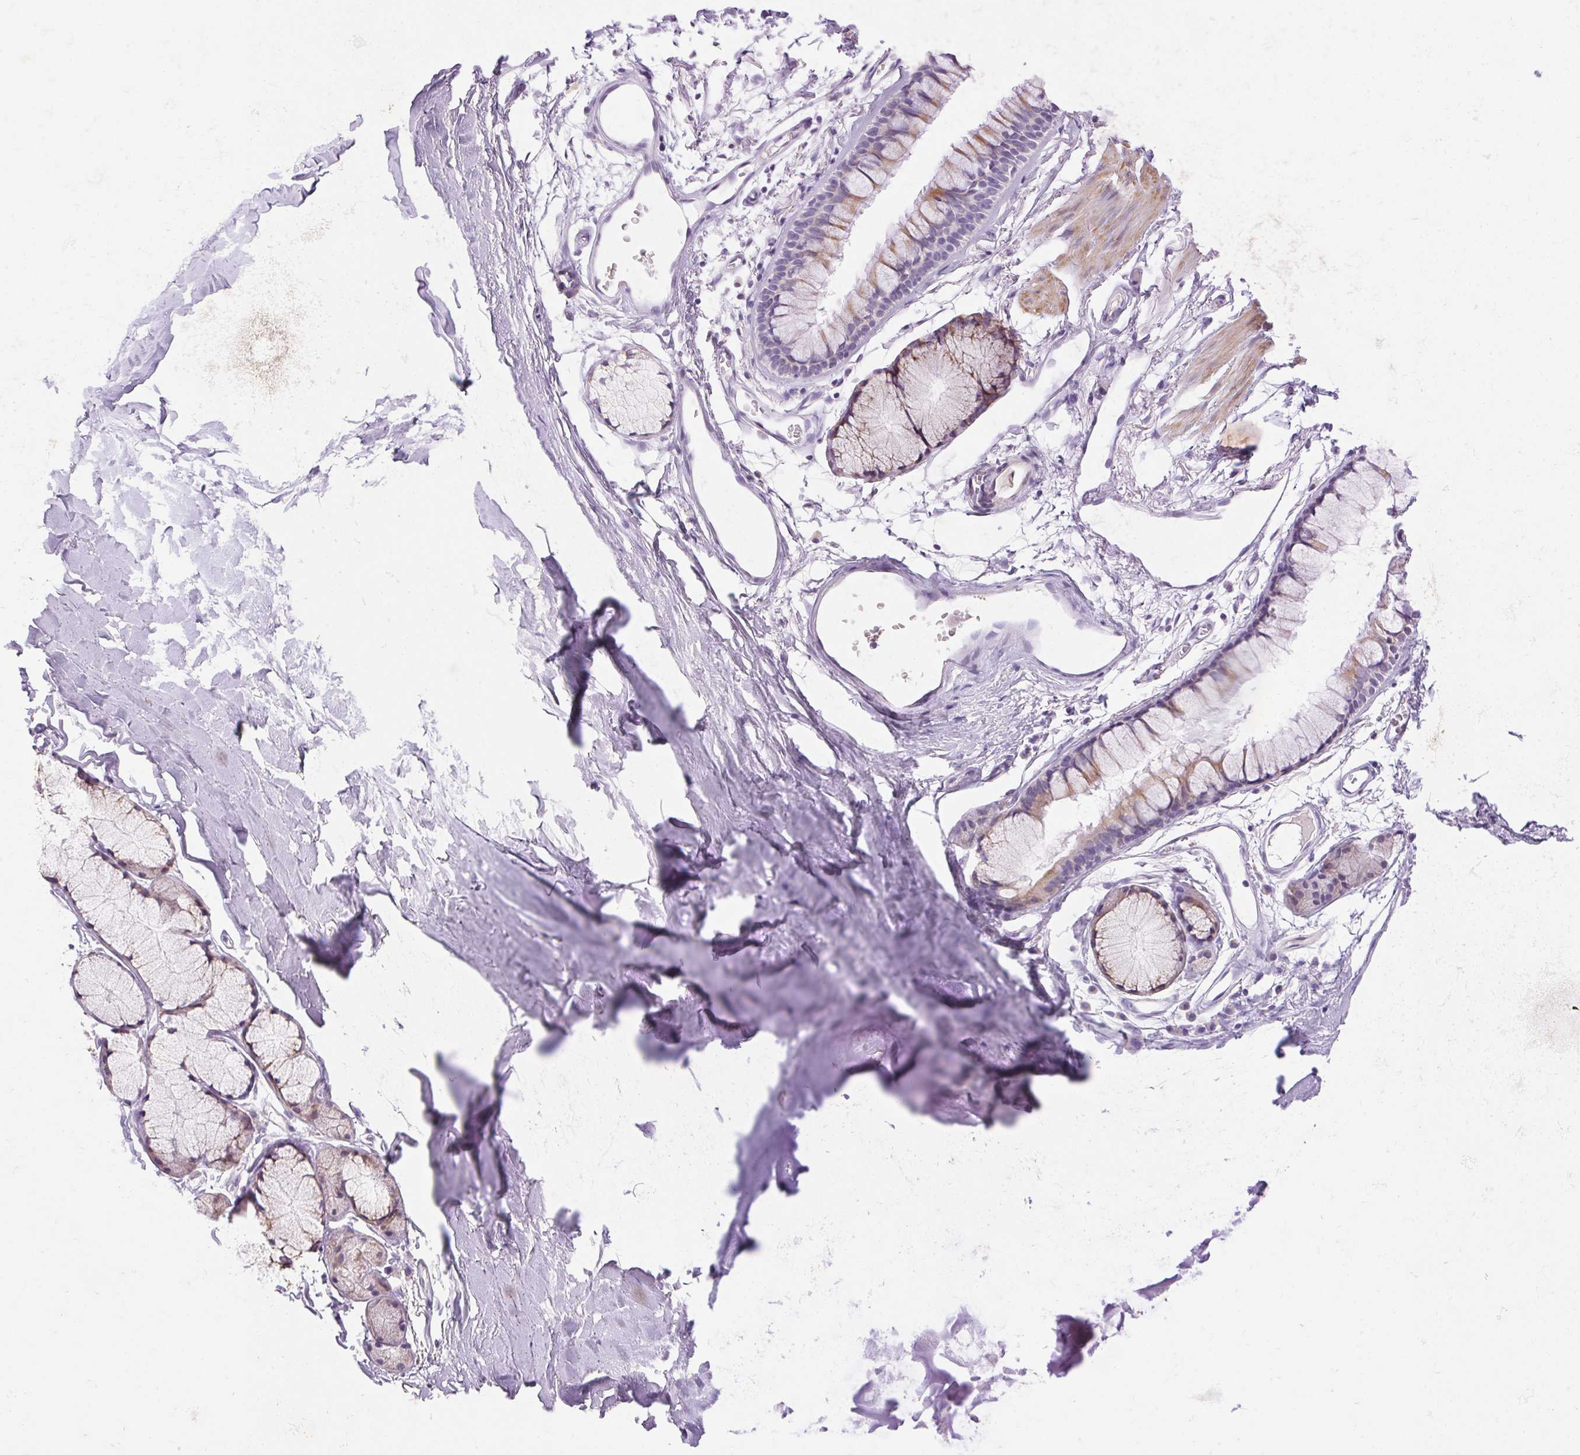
{"staining": {"intensity": "negative", "quantity": "none", "location": "none"}, "tissue": "adipose tissue", "cell_type": "Adipocytes", "image_type": "normal", "snomed": [{"axis": "morphology", "description": "Normal tissue, NOS"}, {"axis": "topography", "description": "Cartilage tissue"}, {"axis": "topography", "description": "Bronchus"}], "caption": "This image is of unremarkable adipose tissue stained with immunohistochemistry (IHC) to label a protein in brown with the nuclei are counter-stained blue. There is no positivity in adipocytes.", "gene": "ARHGAP11B", "patient": {"sex": "female", "age": 79}}